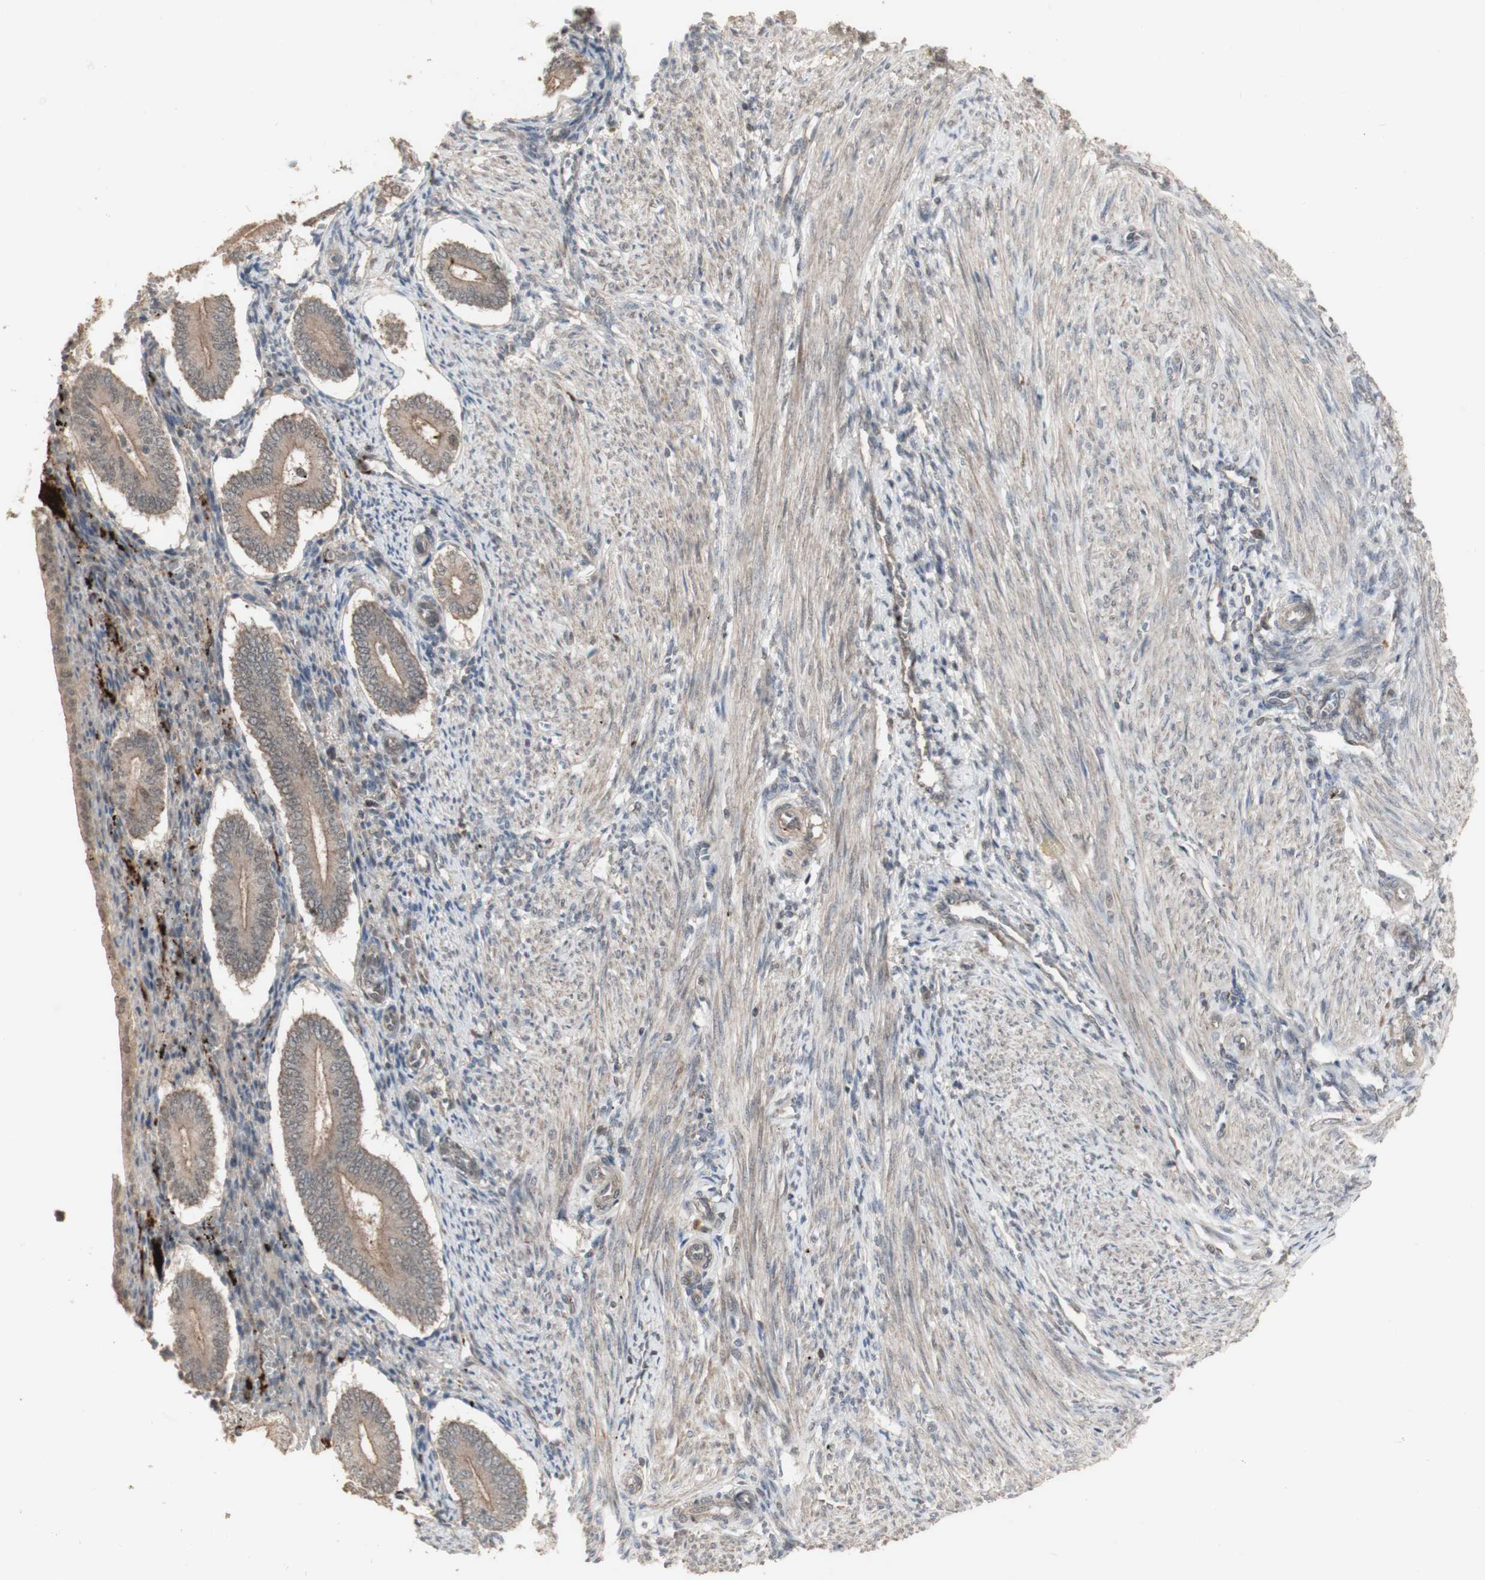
{"staining": {"intensity": "moderate", "quantity": ">75%", "location": "cytoplasmic/membranous"}, "tissue": "endometrium", "cell_type": "Cells in endometrial stroma", "image_type": "normal", "snomed": [{"axis": "morphology", "description": "Normal tissue, NOS"}, {"axis": "topography", "description": "Endometrium"}], "caption": "Cells in endometrial stroma demonstrate medium levels of moderate cytoplasmic/membranous expression in about >75% of cells in normal human endometrium. (DAB (3,3'-diaminobenzidine) IHC, brown staining for protein, blue staining for nuclei).", "gene": "ALOX12", "patient": {"sex": "female", "age": 42}}